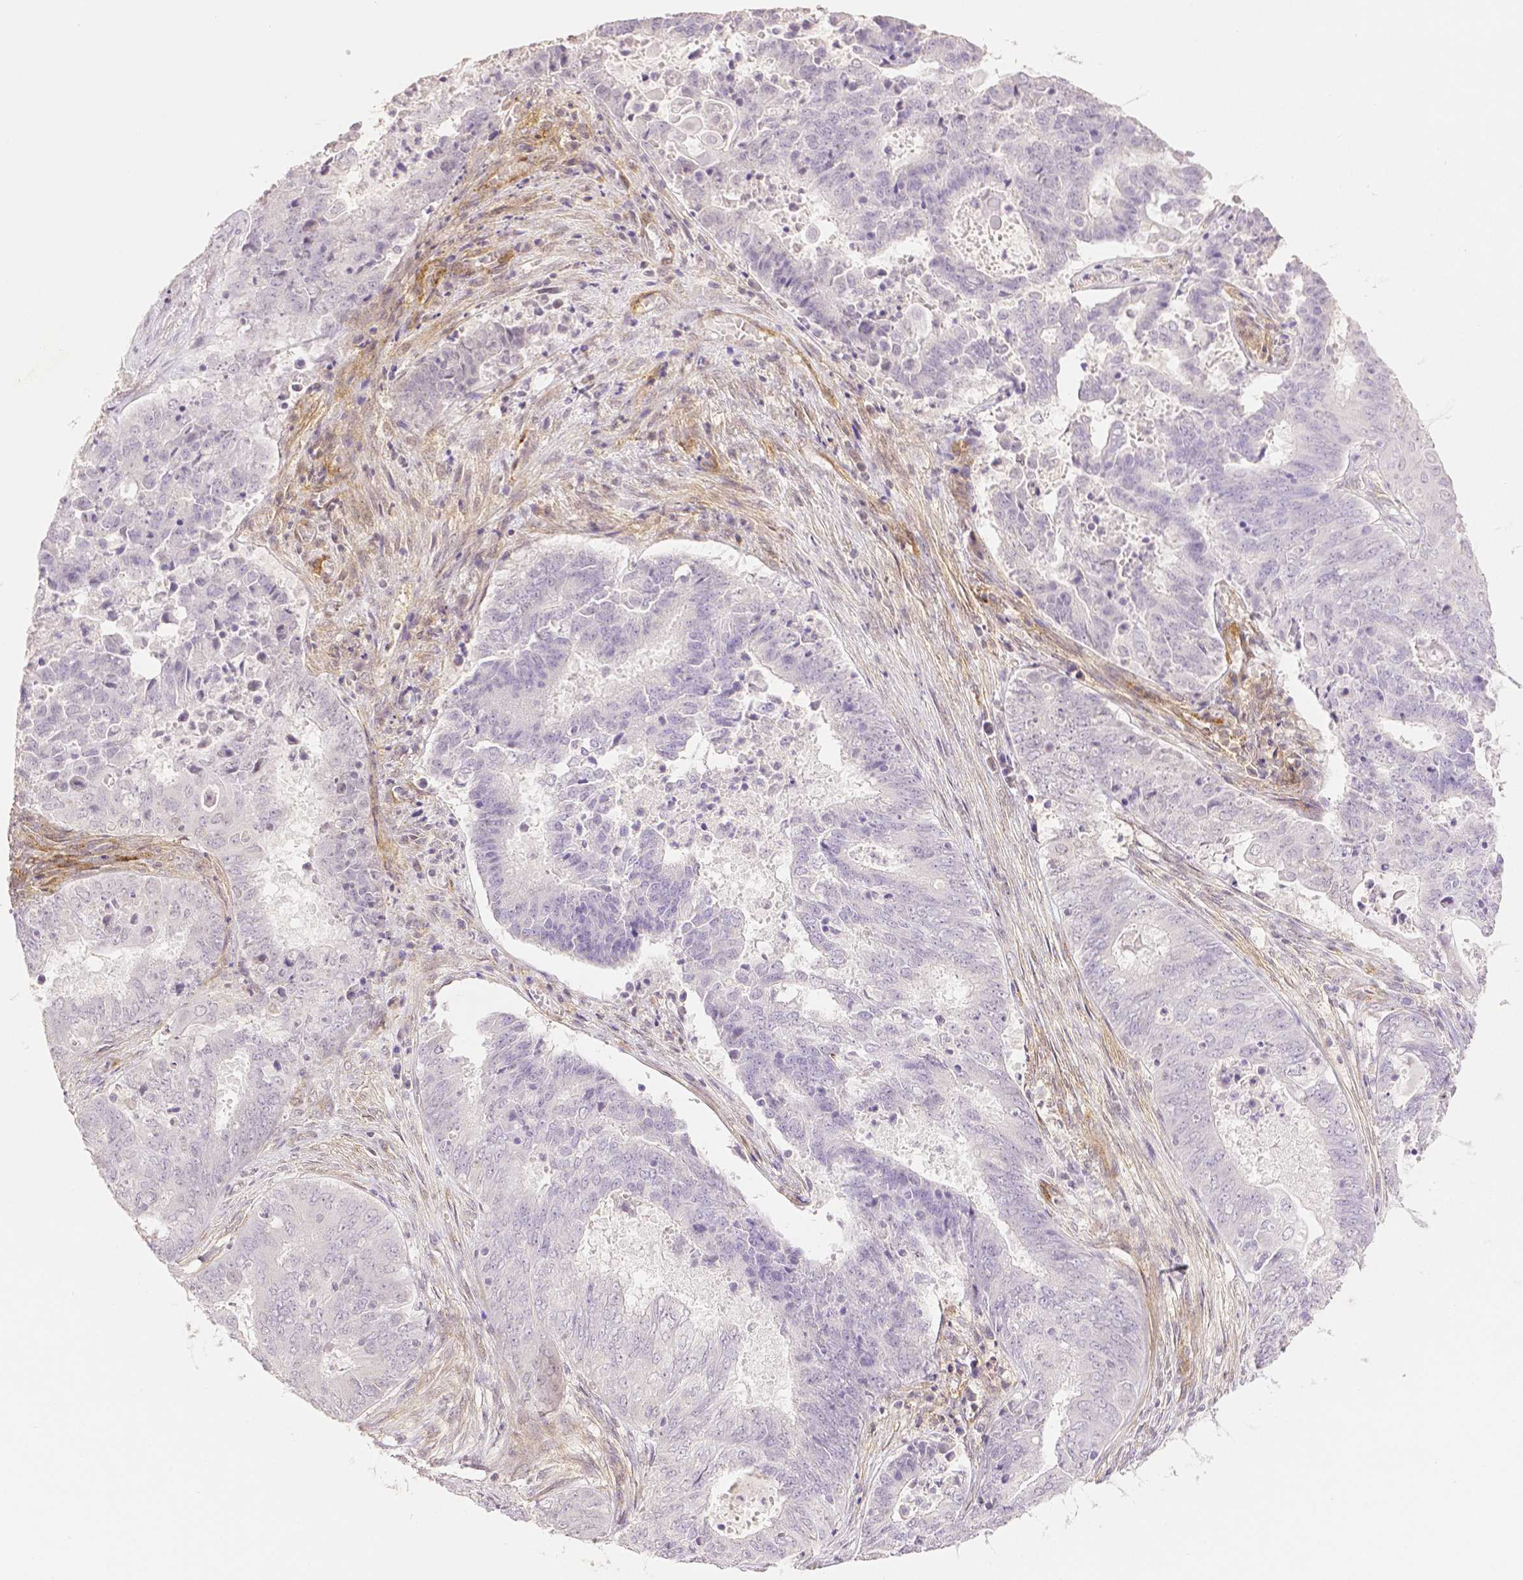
{"staining": {"intensity": "negative", "quantity": "none", "location": "none"}, "tissue": "endometrial cancer", "cell_type": "Tumor cells", "image_type": "cancer", "snomed": [{"axis": "morphology", "description": "Adenocarcinoma, NOS"}, {"axis": "topography", "description": "Endometrium"}], "caption": "This is an immunohistochemistry histopathology image of endometrial cancer (adenocarcinoma). There is no positivity in tumor cells.", "gene": "THY1", "patient": {"sex": "female", "age": 62}}